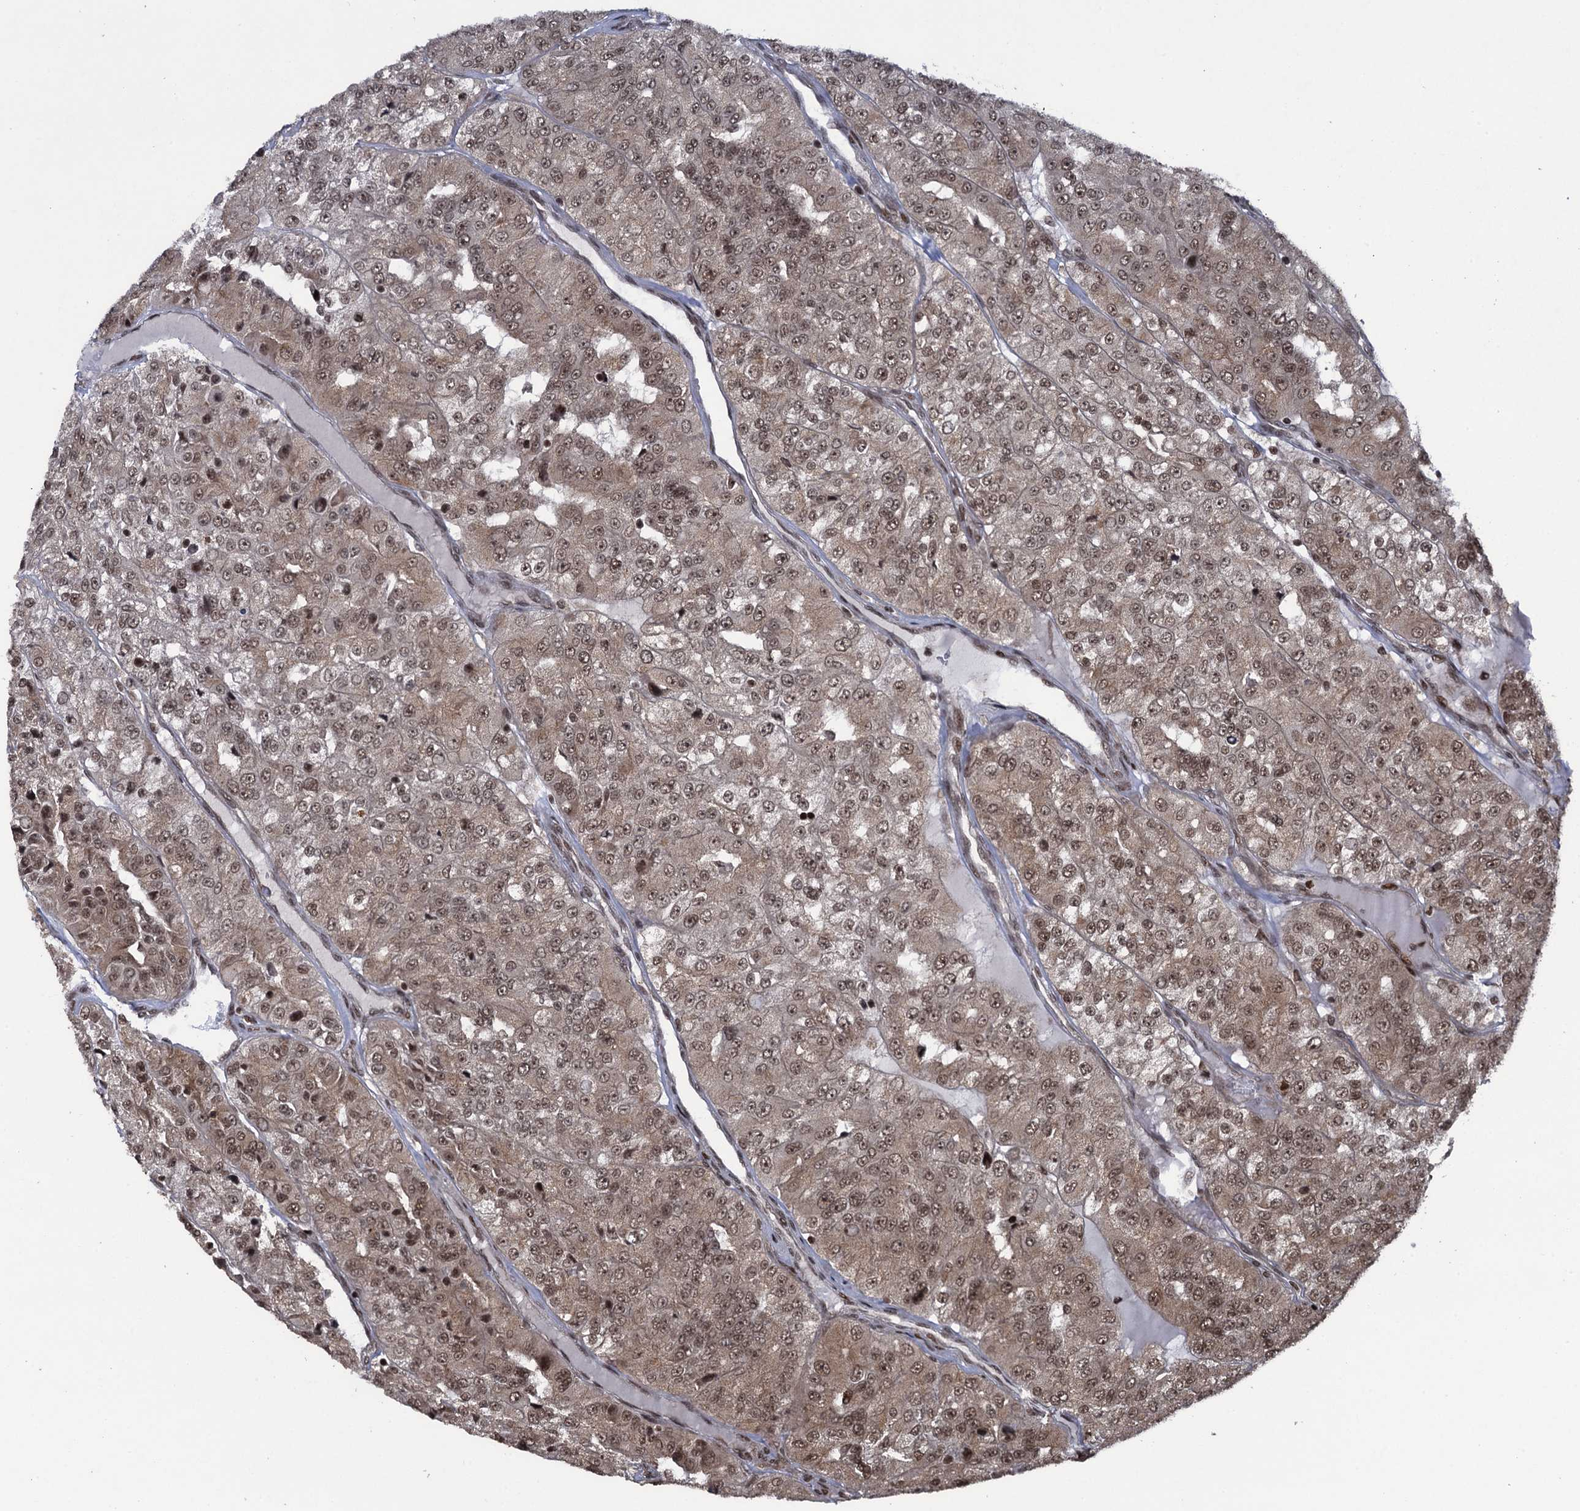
{"staining": {"intensity": "moderate", "quantity": ">75%", "location": "cytoplasmic/membranous,nuclear"}, "tissue": "renal cancer", "cell_type": "Tumor cells", "image_type": "cancer", "snomed": [{"axis": "morphology", "description": "Adenocarcinoma, NOS"}, {"axis": "topography", "description": "Kidney"}], "caption": "Human renal cancer stained for a protein (brown) demonstrates moderate cytoplasmic/membranous and nuclear positive staining in approximately >75% of tumor cells.", "gene": "ZNF169", "patient": {"sex": "female", "age": 63}}